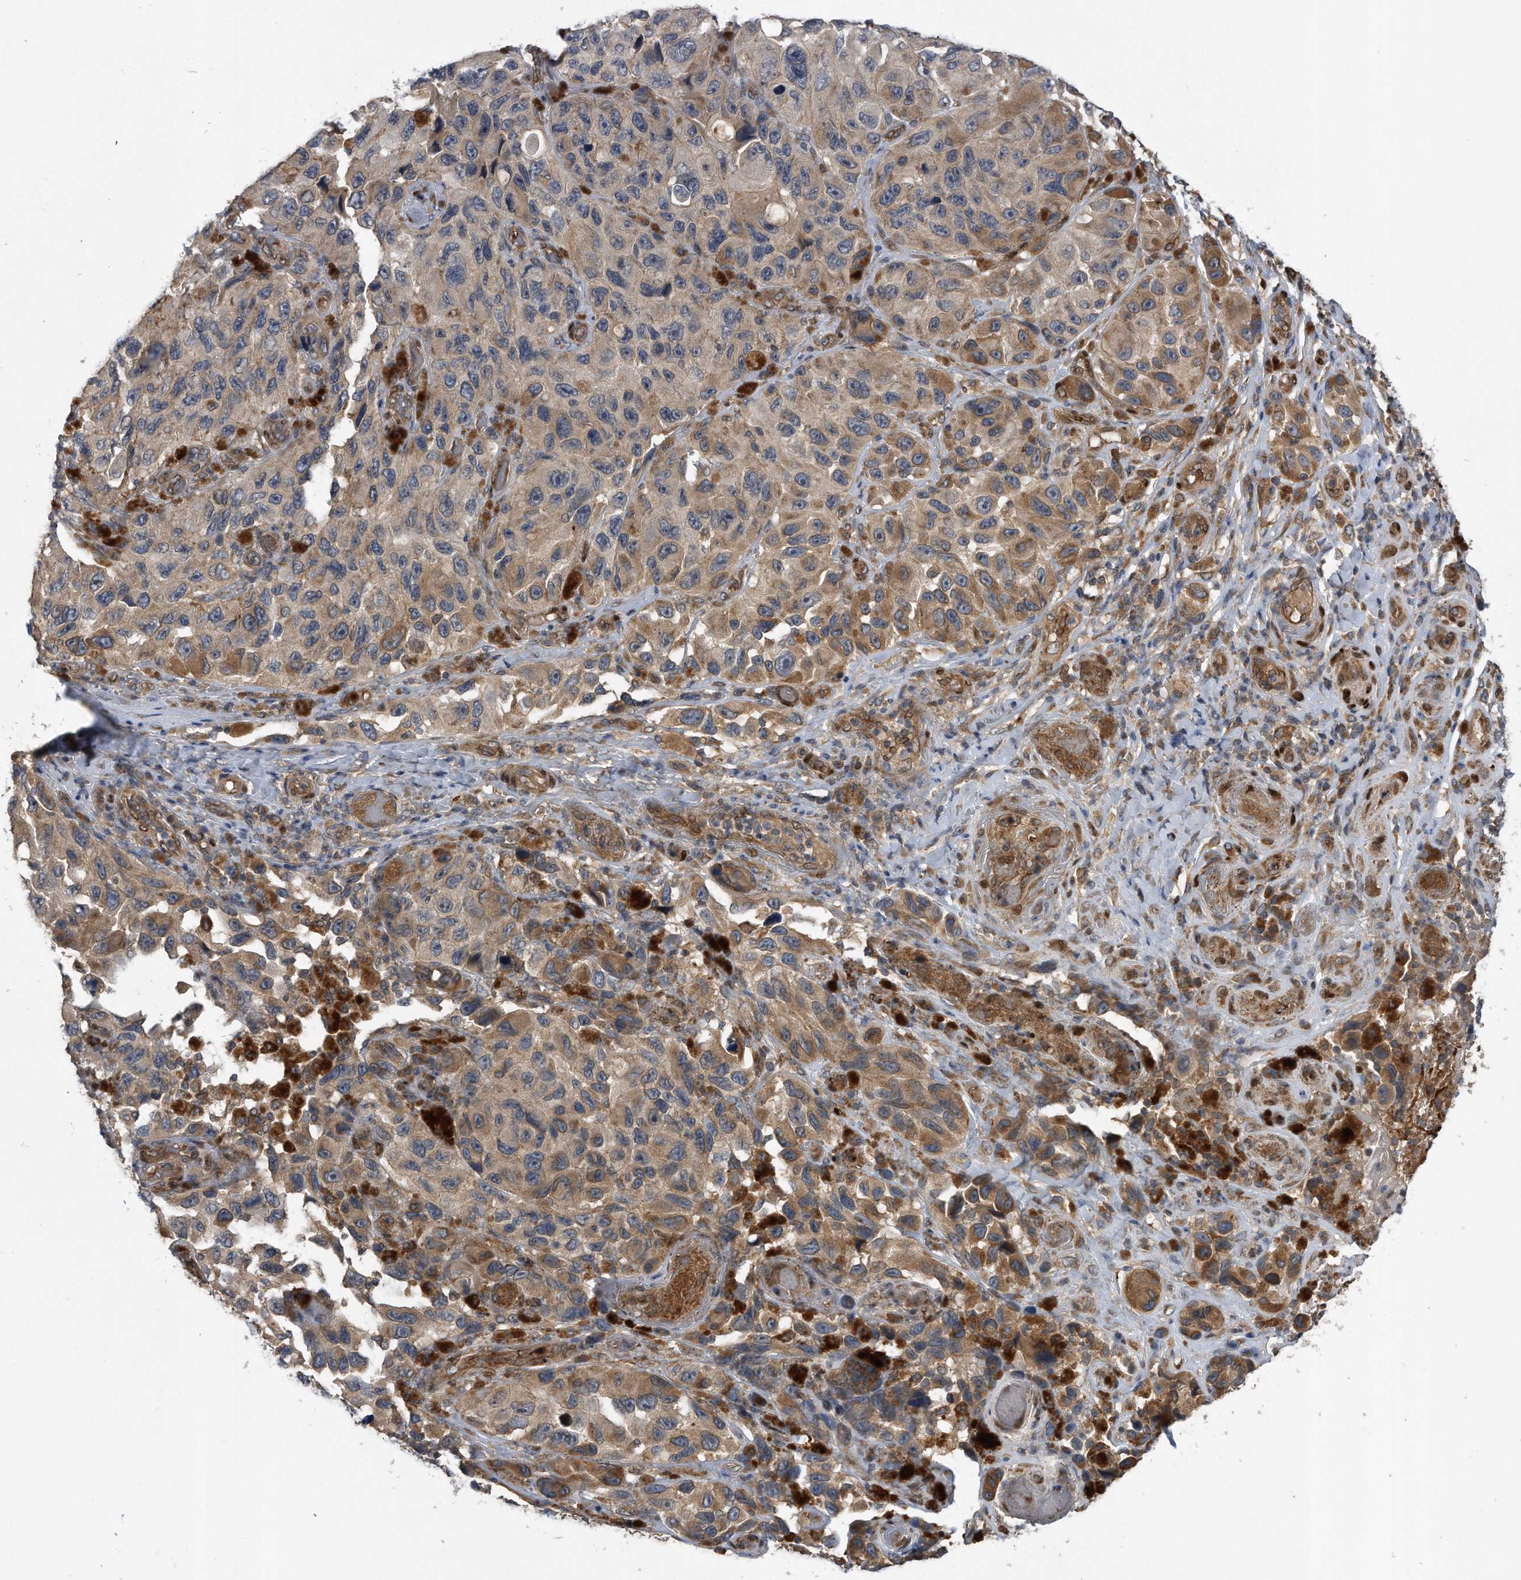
{"staining": {"intensity": "weak", "quantity": "25%-75%", "location": "cytoplasmic/membranous"}, "tissue": "melanoma", "cell_type": "Tumor cells", "image_type": "cancer", "snomed": [{"axis": "morphology", "description": "Malignant melanoma, NOS"}, {"axis": "topography", "description": "Skin"}], "caption": "There is low levels of weak cytoplasmic/membranous positivity in tumor cells of melanoma, as demonstrated by immunohistochemical staining (brown color).", "gene": "ZNF79", "patient": {"sex": "female", "age": 73}}